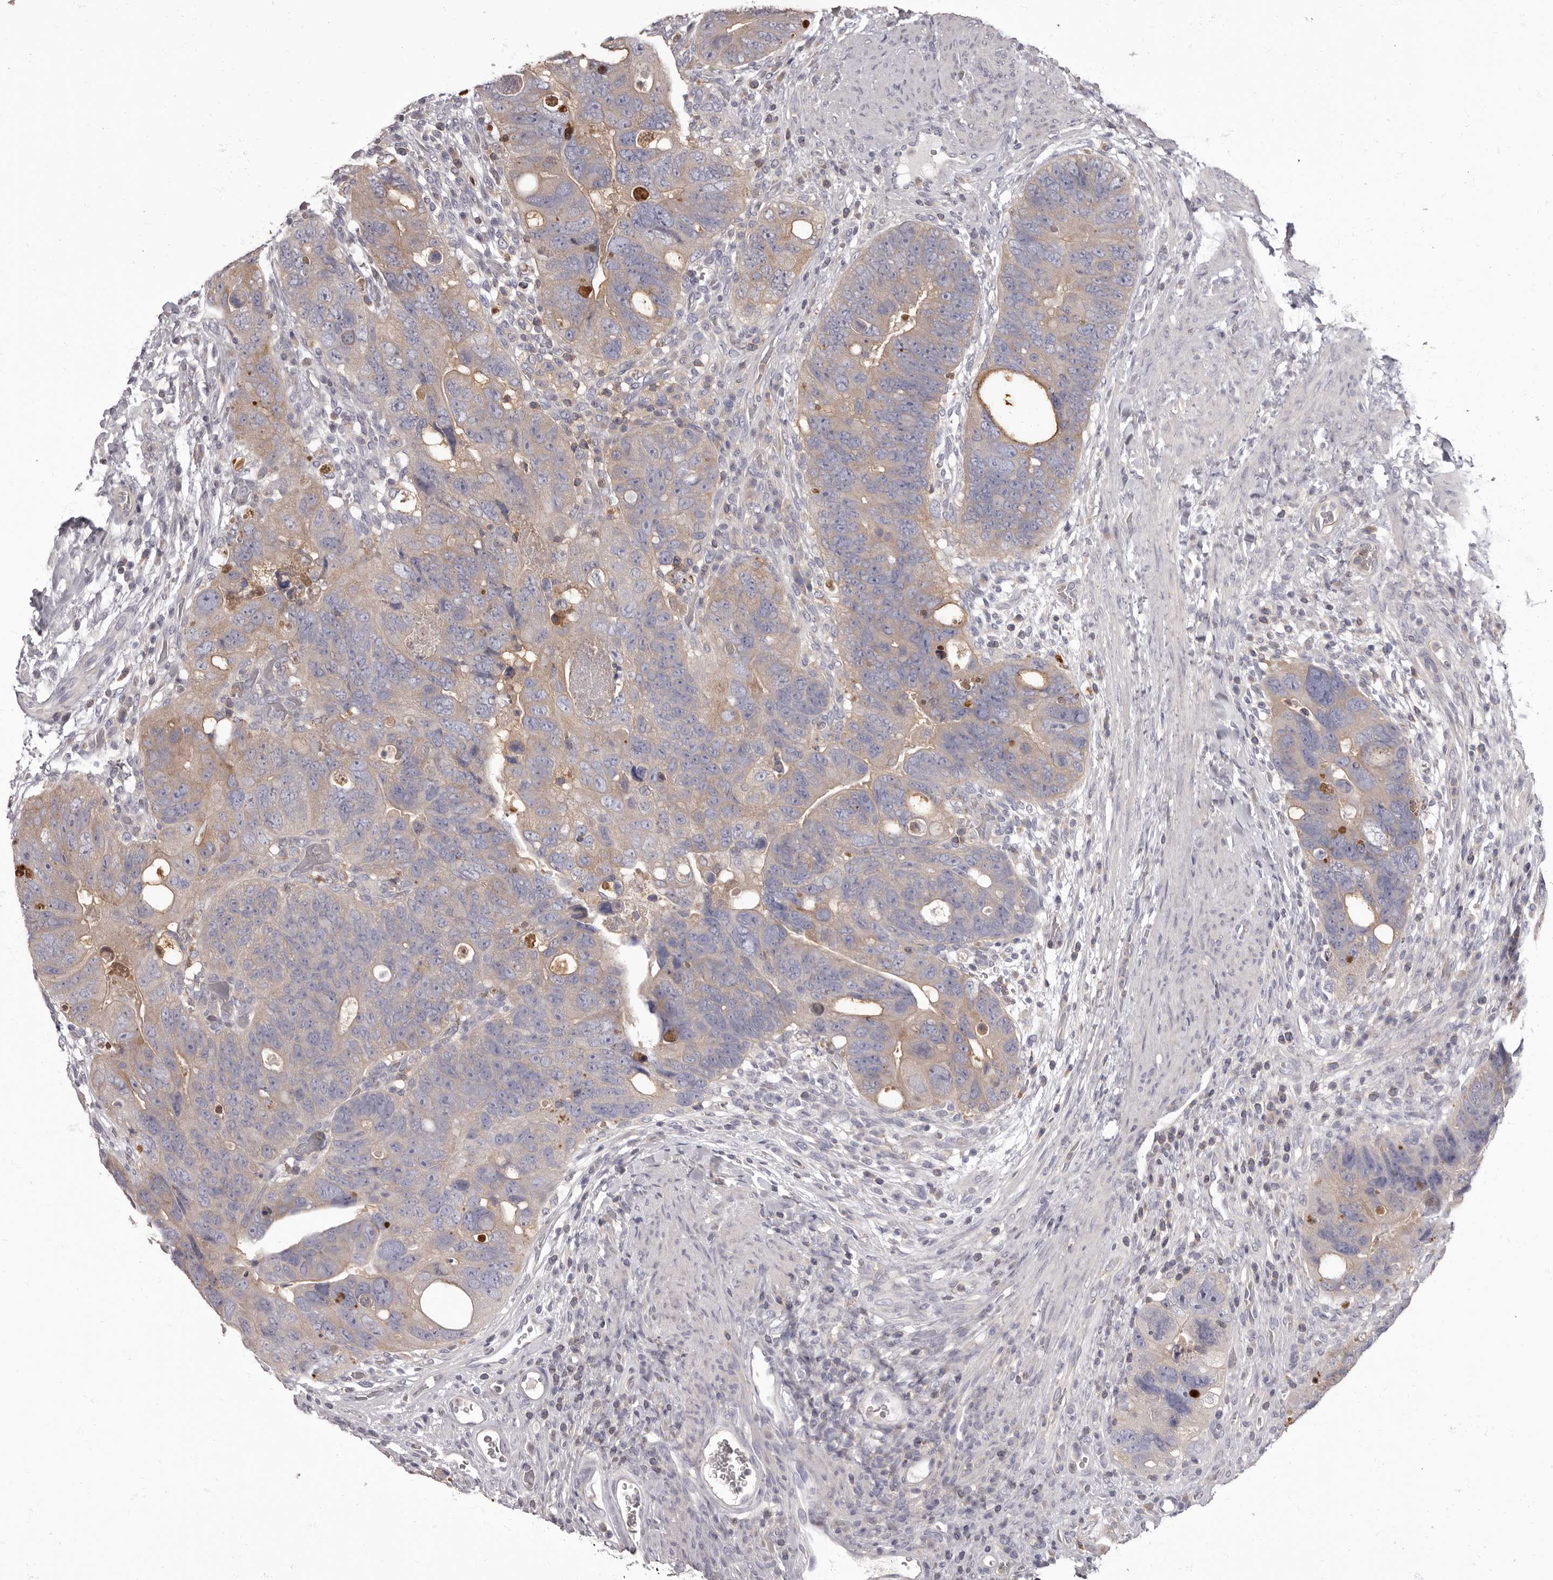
{"staining": {"intensity": "weak", "quantity": "25%-75%", "location": "cytoplasmic/membranous"}, "tissue": "colorectal cancer", "cell_type": "Tumor cells", "image_type": "cancer", "snomed": [{"axis": "morphology", "description": "Adenocarcinoma, NOS"}, {"axis": "topography", "description": "Rectum"}], "caption": "High-power microscopy captured an IHC histopathology image of adenocarcinoma (colorectal), revealing weak cytoplasmic/membranous staining in approximately 25%-75% of tumor cells.", "gene": "APEH", "patient": {"sex": "male", "age": 59}}